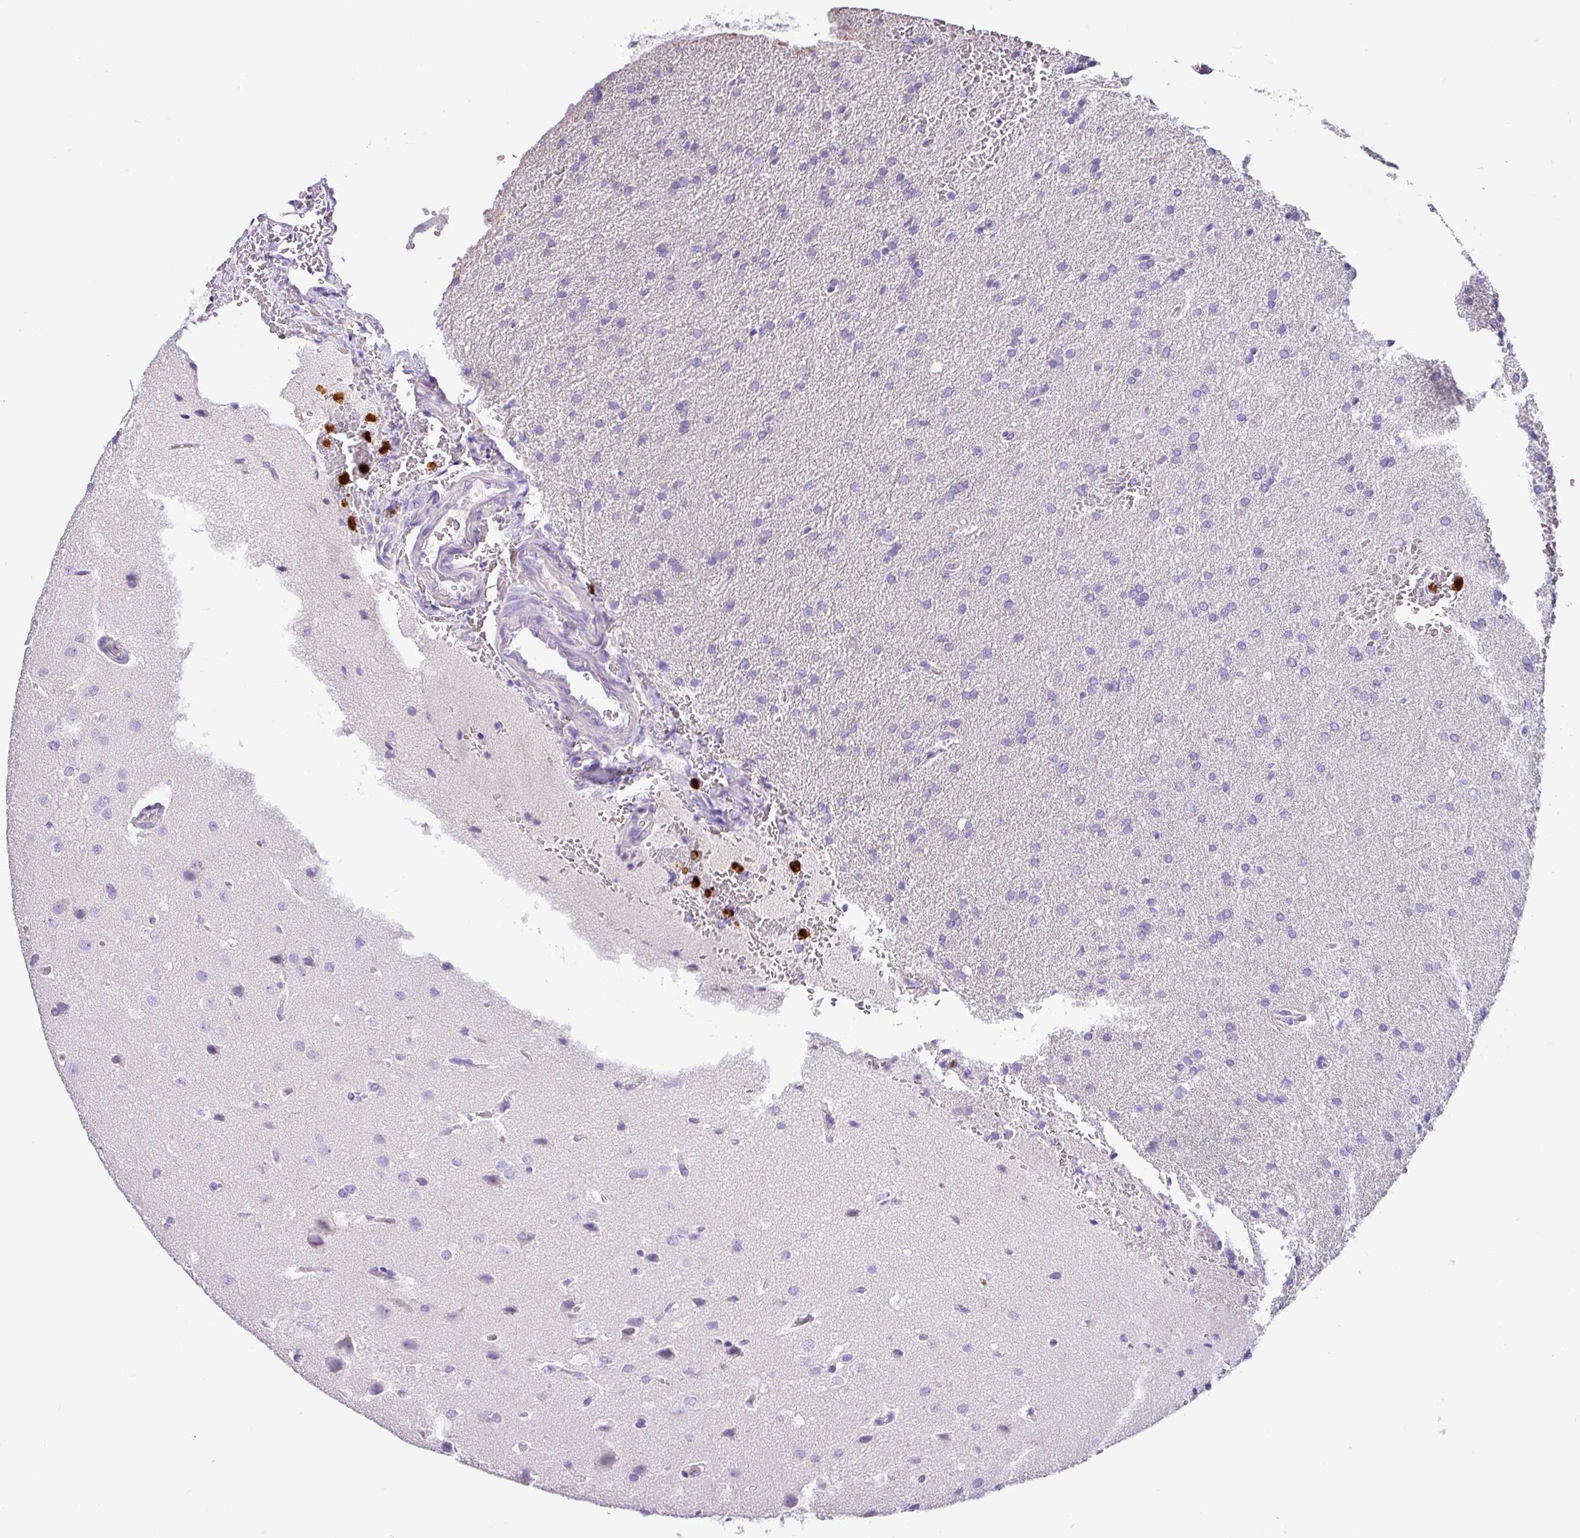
{"staining": {"intensity": "negative", "quantity": "none", "location": "none"}, "tissue": "glioma", "cell_type": "Tumor cells", "image_type": "cancer", "snomed": [{"axis": "morphology", "description": "Glioma, malignant, Low grade"}, {"axis": "topography", "description": "Brain"}], "caption": "Human malignant low-grade glioma stained for a protein using immunohistochemistry displays no staining in tumor cells.", "gene": "SH2D3C", "patient": {"sex": "female", "age": 33}}